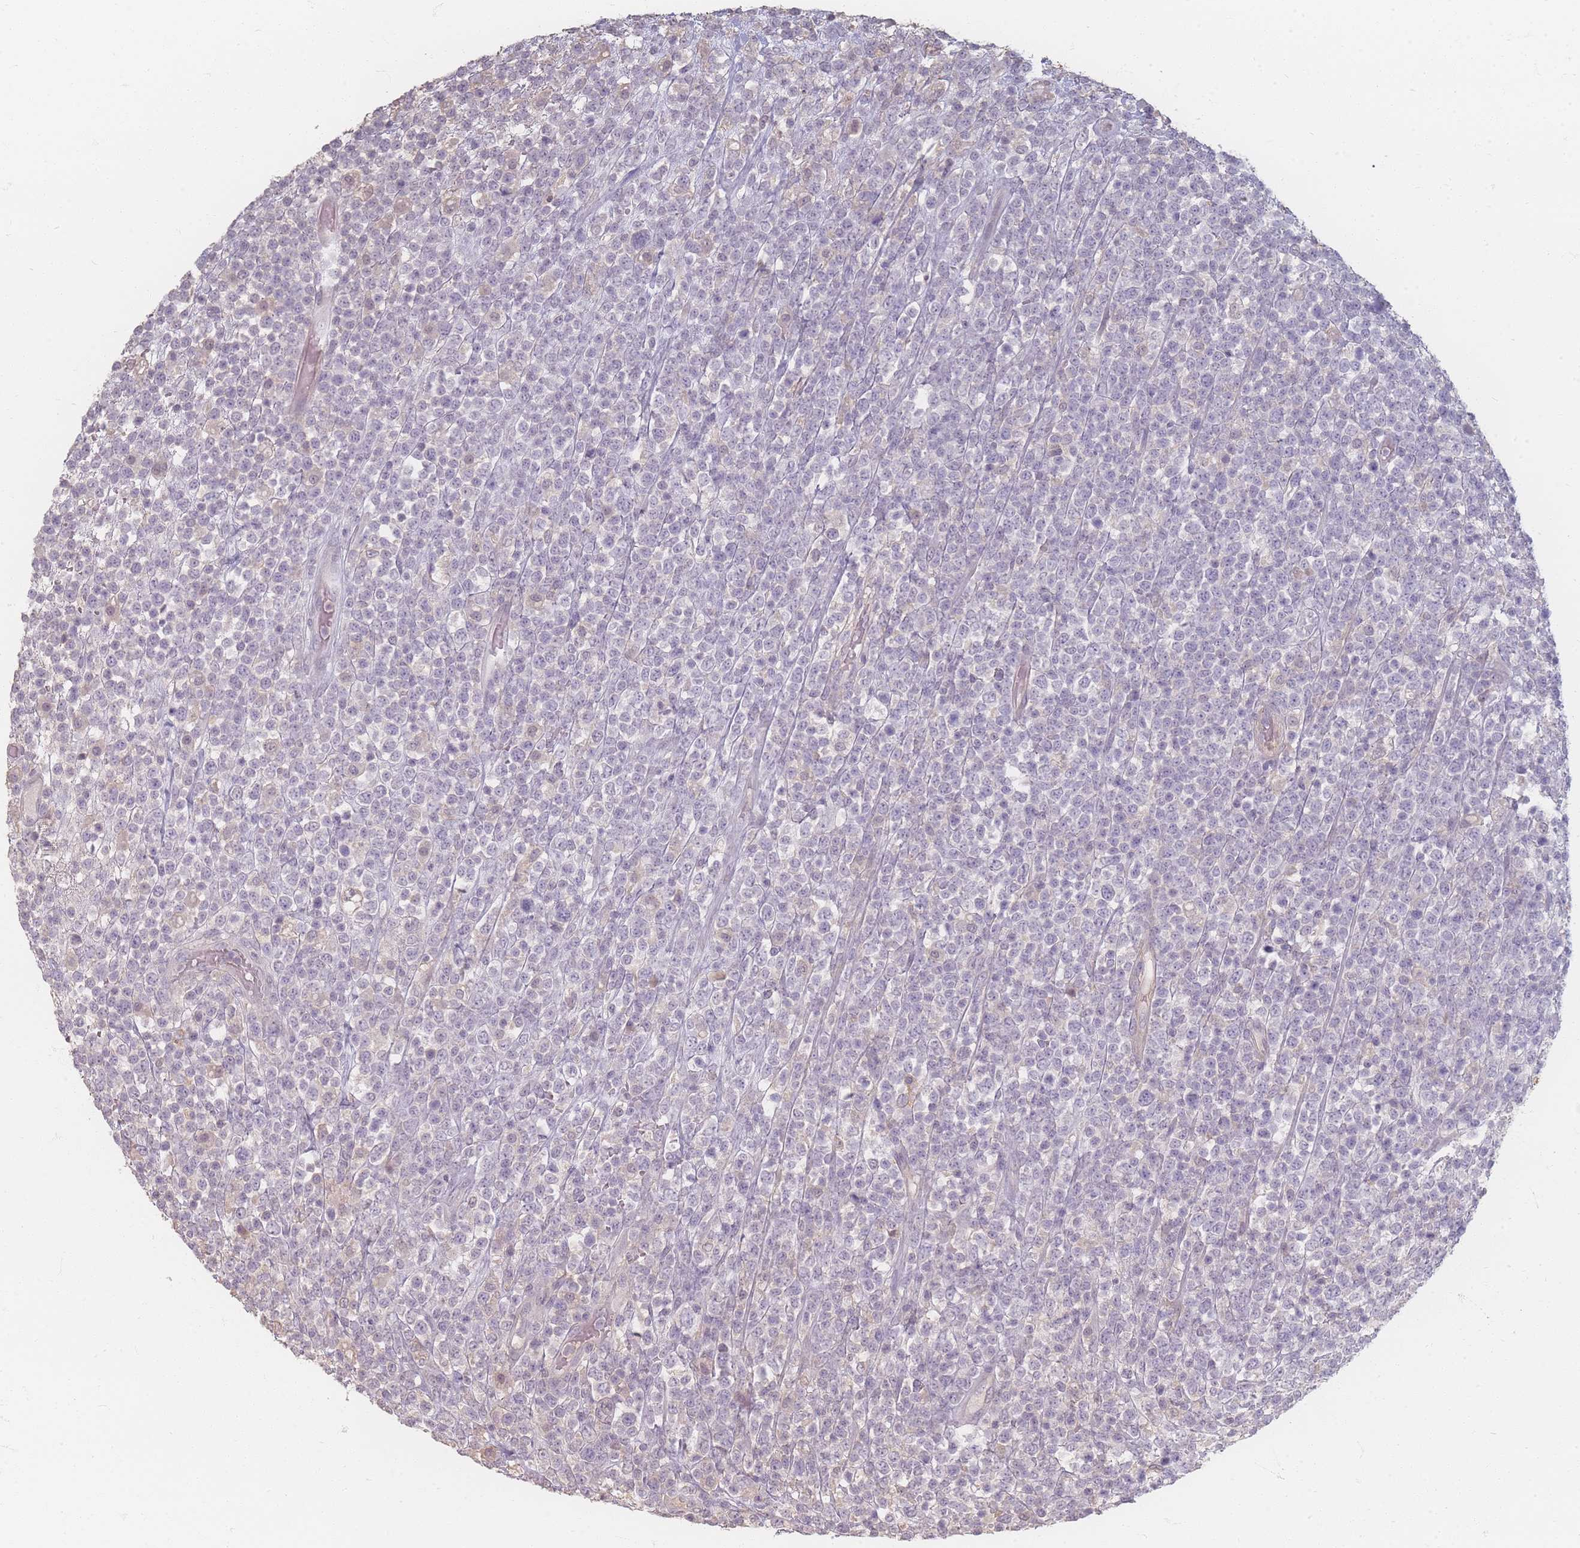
{"staining": {"intensity": "weak", "quantity": "<25%", "location": "nuclear"}, "tissue": "lymphoma", "cell_type": "Tumor cells", "image_type": "cancer", "snomed": [{"axis": "morphology", "description": "Malignant lymphoma, non-Hodgkin's type, High grade"}, {"axis": "topography", "description": "Colon"}], "caption": "Immunohistochemistry histopathology image of lymphoma stained for a protein (brown), which reveals no expression in tumor cells.", "gene": "RFTN1", "patient": {"sex": "female", "age": 53}}